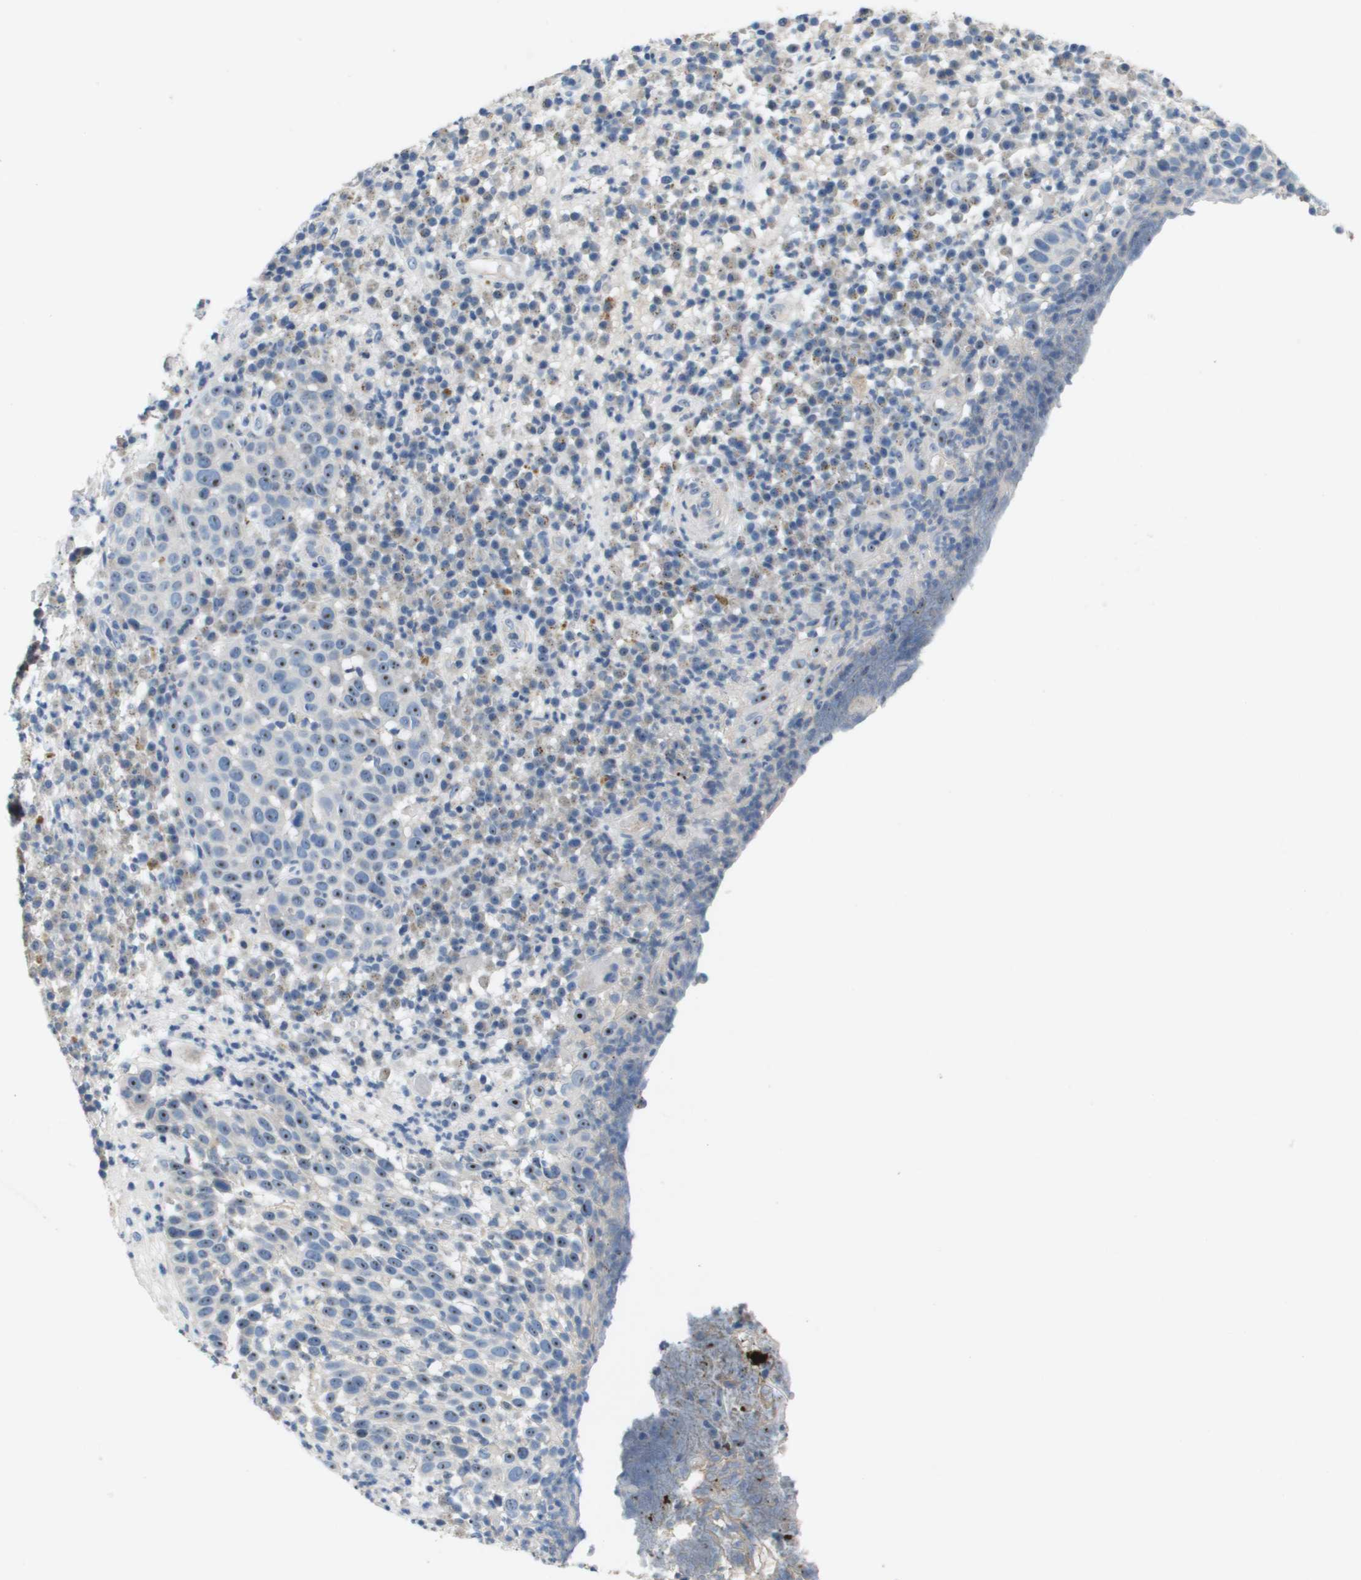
{"staining": {"intensity": "weak", "quantity": "<25%", "location": "cytoplasmic/membranous"}, "tissue": "skin cancer", "cell_type": "Tumor cells", "image_type": "cancer", "snomed": [{"axis": "morphology", "description": "Squamous cell carcinoma in situ, NOS"}, {"axis": "morphology", "description": "Squamous cell carcinoma, NOS"}, {"axis": "topography", "description": "Skin"}], "caption": "High power microscopy histopathology image of an IHC histopathology image of squamous cell carcinoma (skin), revealing no significant expression in tumor cells.", "gene": "B3GNT5", "patient": {"sex": "male", "age": 93}}